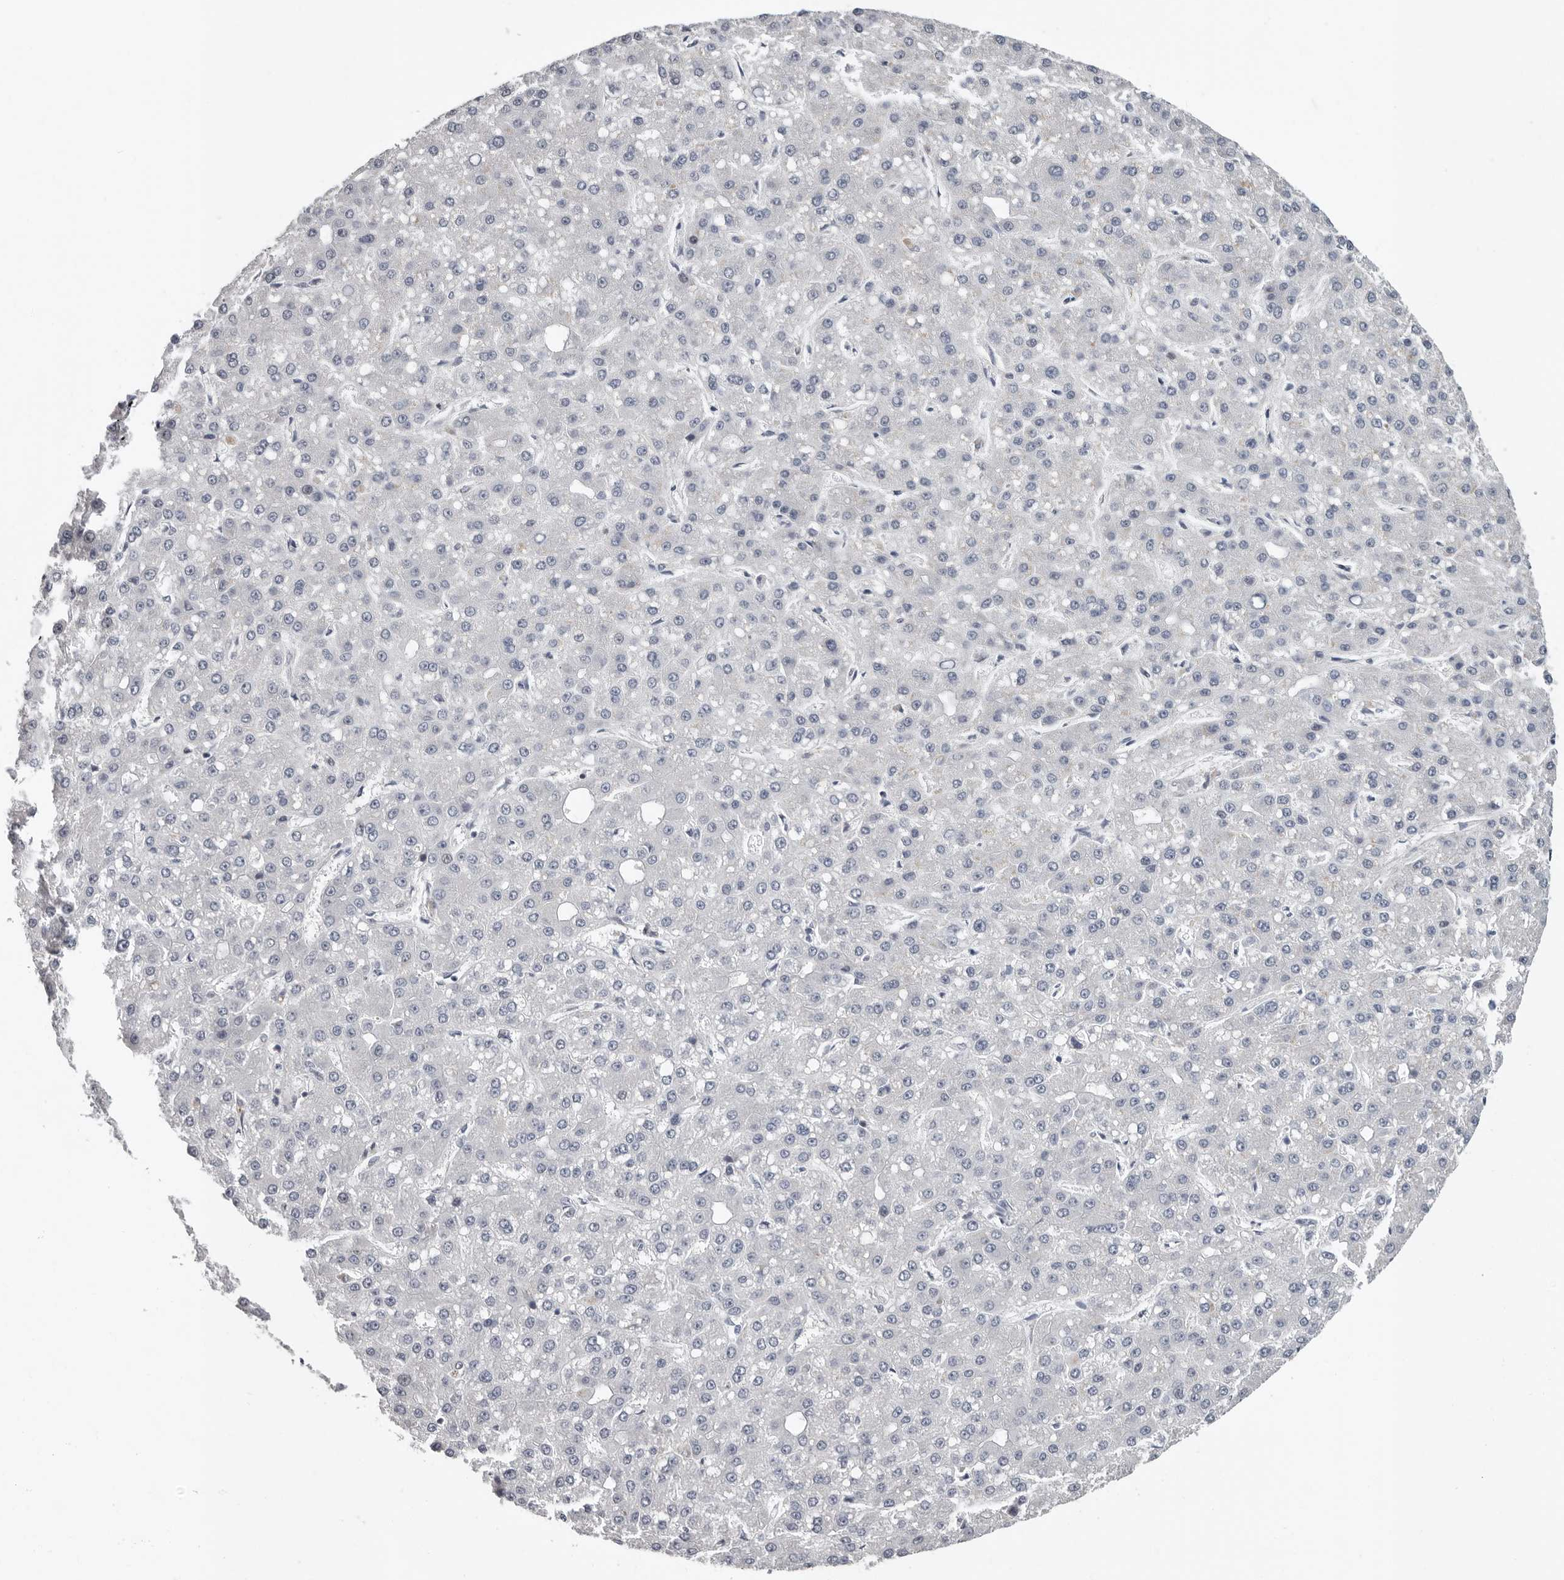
{"staining": {"intensity": "negative", "quantity": "none", "location": "none"}, "tissue": "liver cancer", "cell_type": "Tumor cells", "image_type": "cancer", "snomed": [{"axis": "morphology", "description": "Carcinoma, Hepatocellular, NOS"}, {"axis": "topography", "description": "Liver"}], "caption": "Immunohistochemistry histopathology image of human liver cancer (hepatocellular carcinoma) stained for a protein (brown), which demonstrates no positivity in tumor cells.", "gene": "RALGPS2", "patient": {"sex": "male", "age": 67}}